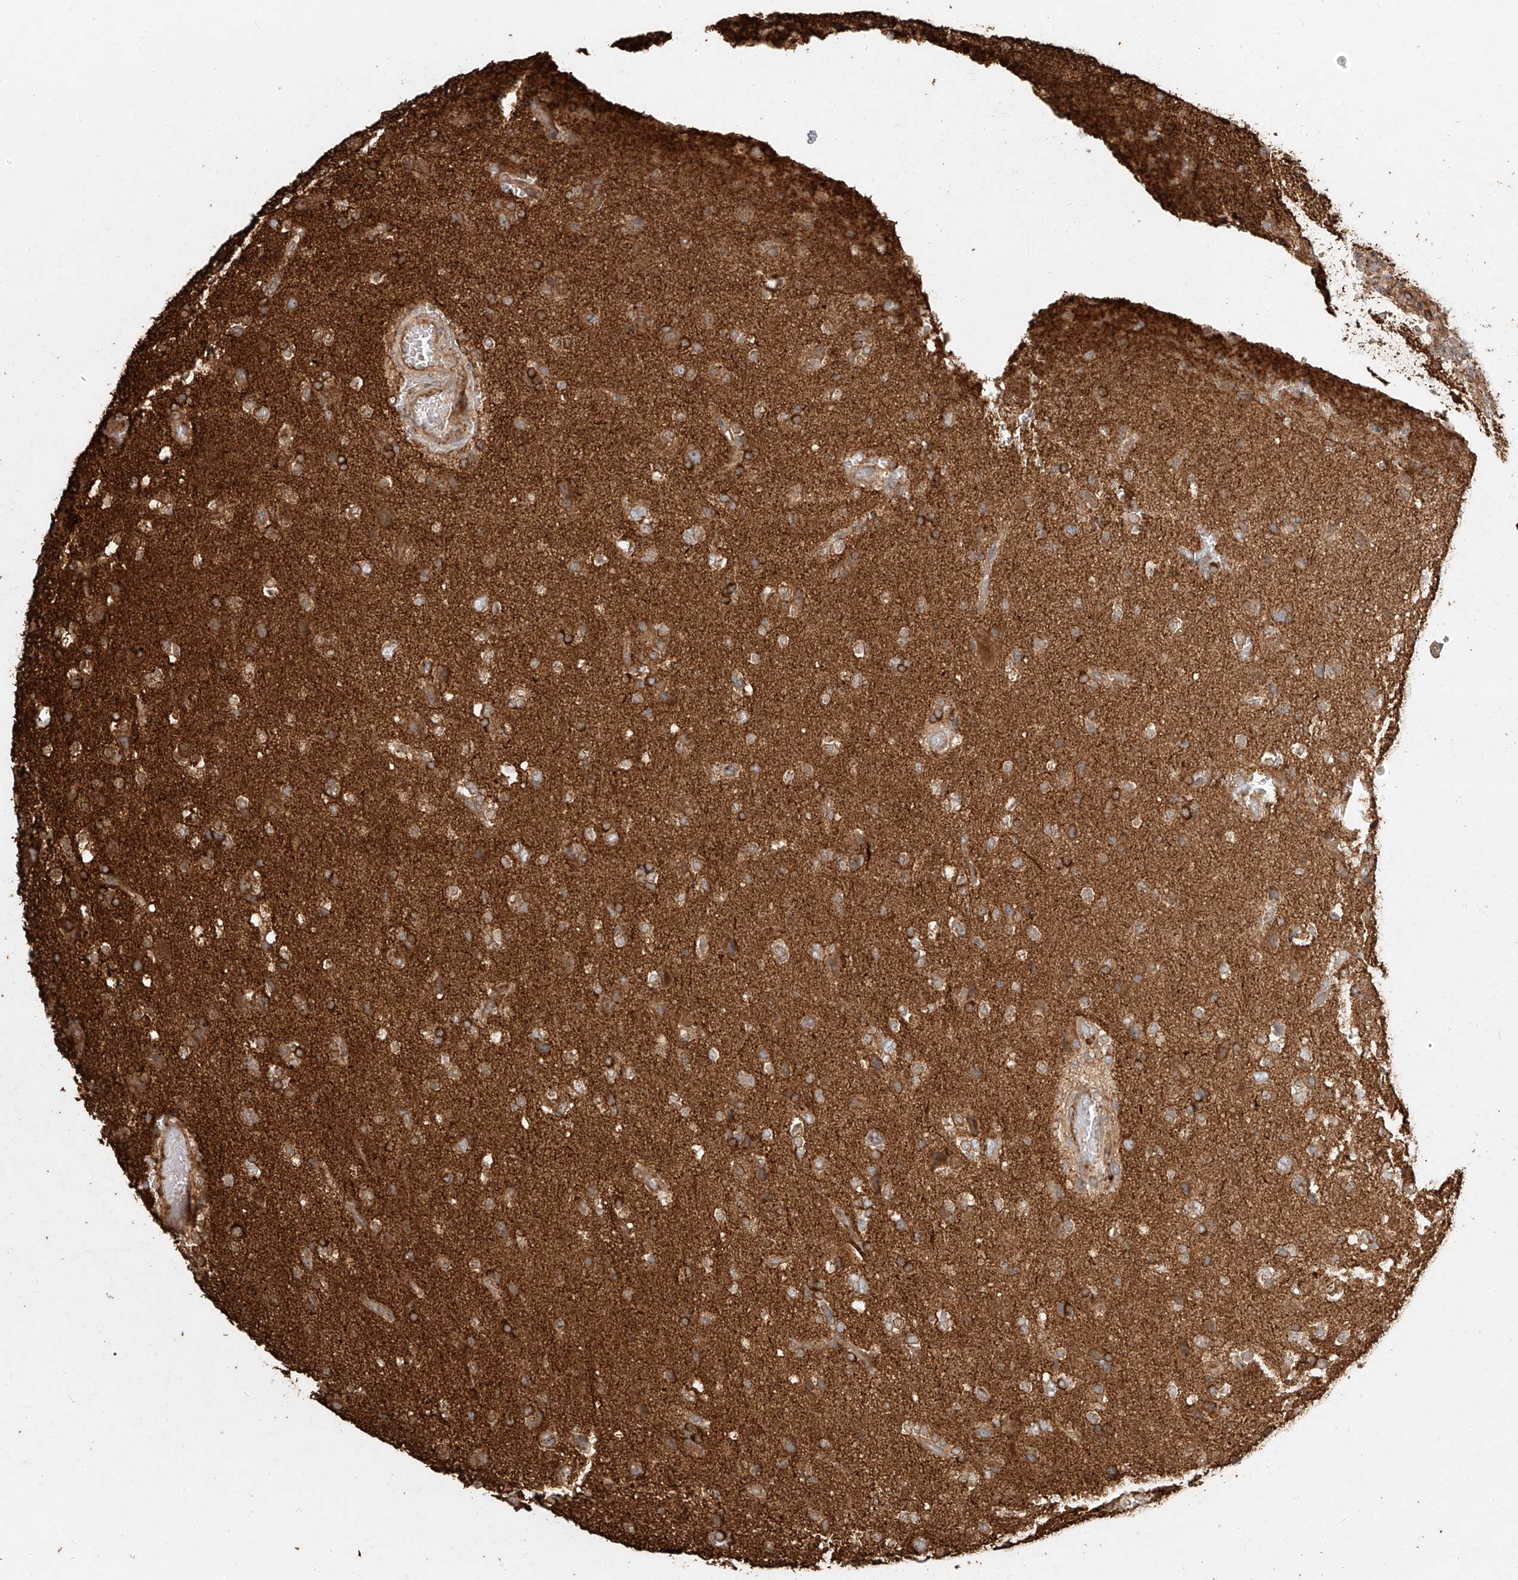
{"staining": {"intensity": "moderate", "quantity": ">75%", "location": "cytoplasmic/membranous"}, "tissue": "glioma", "cell_type": "Tumor cells", "image_type": "cancer", "snomed": [{"axis": "morphology", "description": "Glioma, malignant, High grade"}, {"axis": "topography", "description": "Brain"}], "caption": "High-power microscopy captured an IHC histopathology image of malignant high-grade glioma, revealing moderate cytoplasmic/membranous expression in approximately >75% of tumor cells. Using DAB (brown) and hematoxylin (blue) stains, captured at high magnification using brightfield microscopy.", "gene": "EFNB1", "patient": {"sex": "male", "age": 47}}